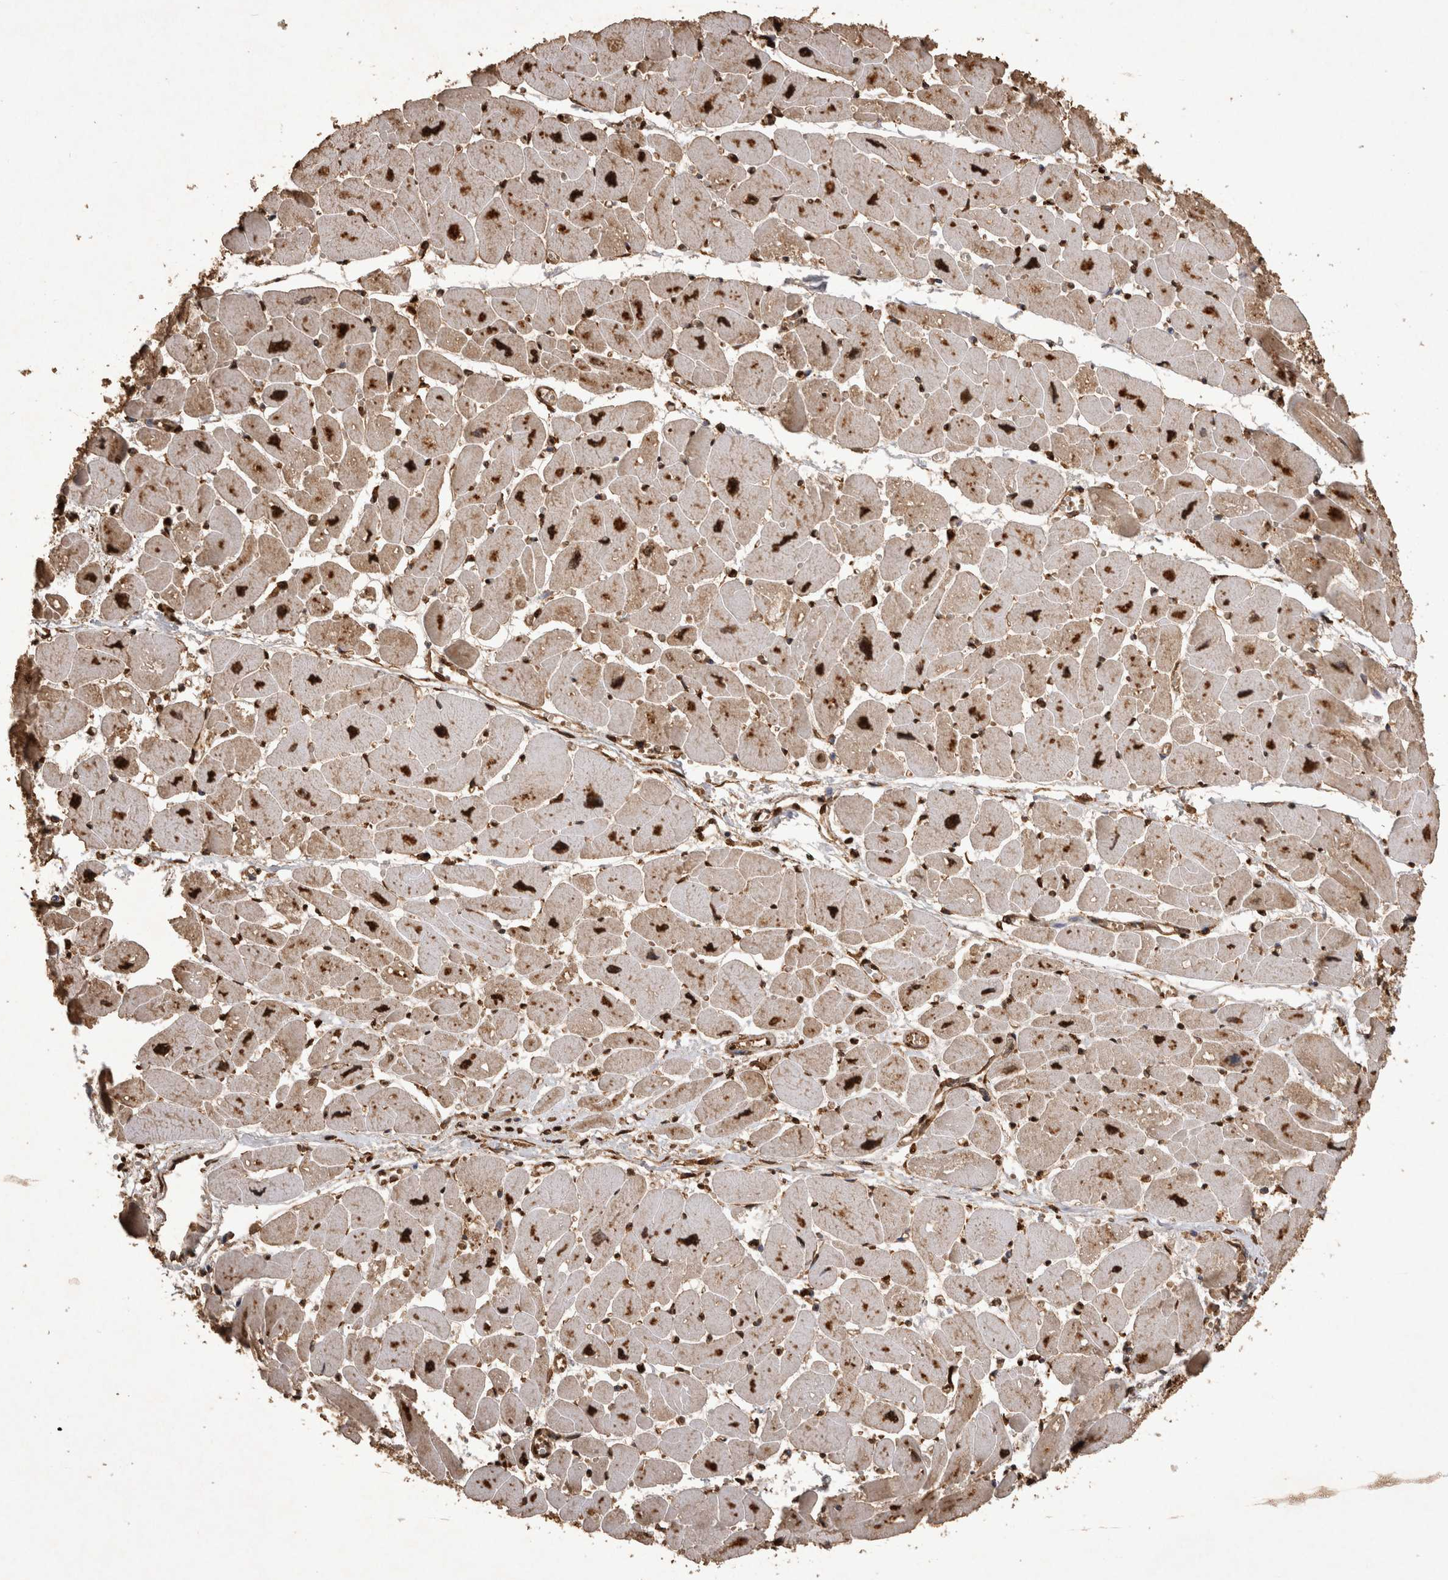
{"staining": {"intensity": "strong", "quantity": ">75%", "location": "cytoplasmic/membranous,nuclear"}, "tissue": "heart muscle", "cell_type": "Cardiomyocytes", "image_type": "normal", "snomed": [{"axis": "morphology", "description": "Normal tissue, NOS"}, {"axis": "topography", "description": "Heart"}], "caption": "Protein expression analysis of benign heart muscle shows strong cytoplasmic/membranous,nuclear positivity in about >75% of cardiomyocytes.", "gene": "OAS2", "patient": {"sex": "female", "age": 54}}